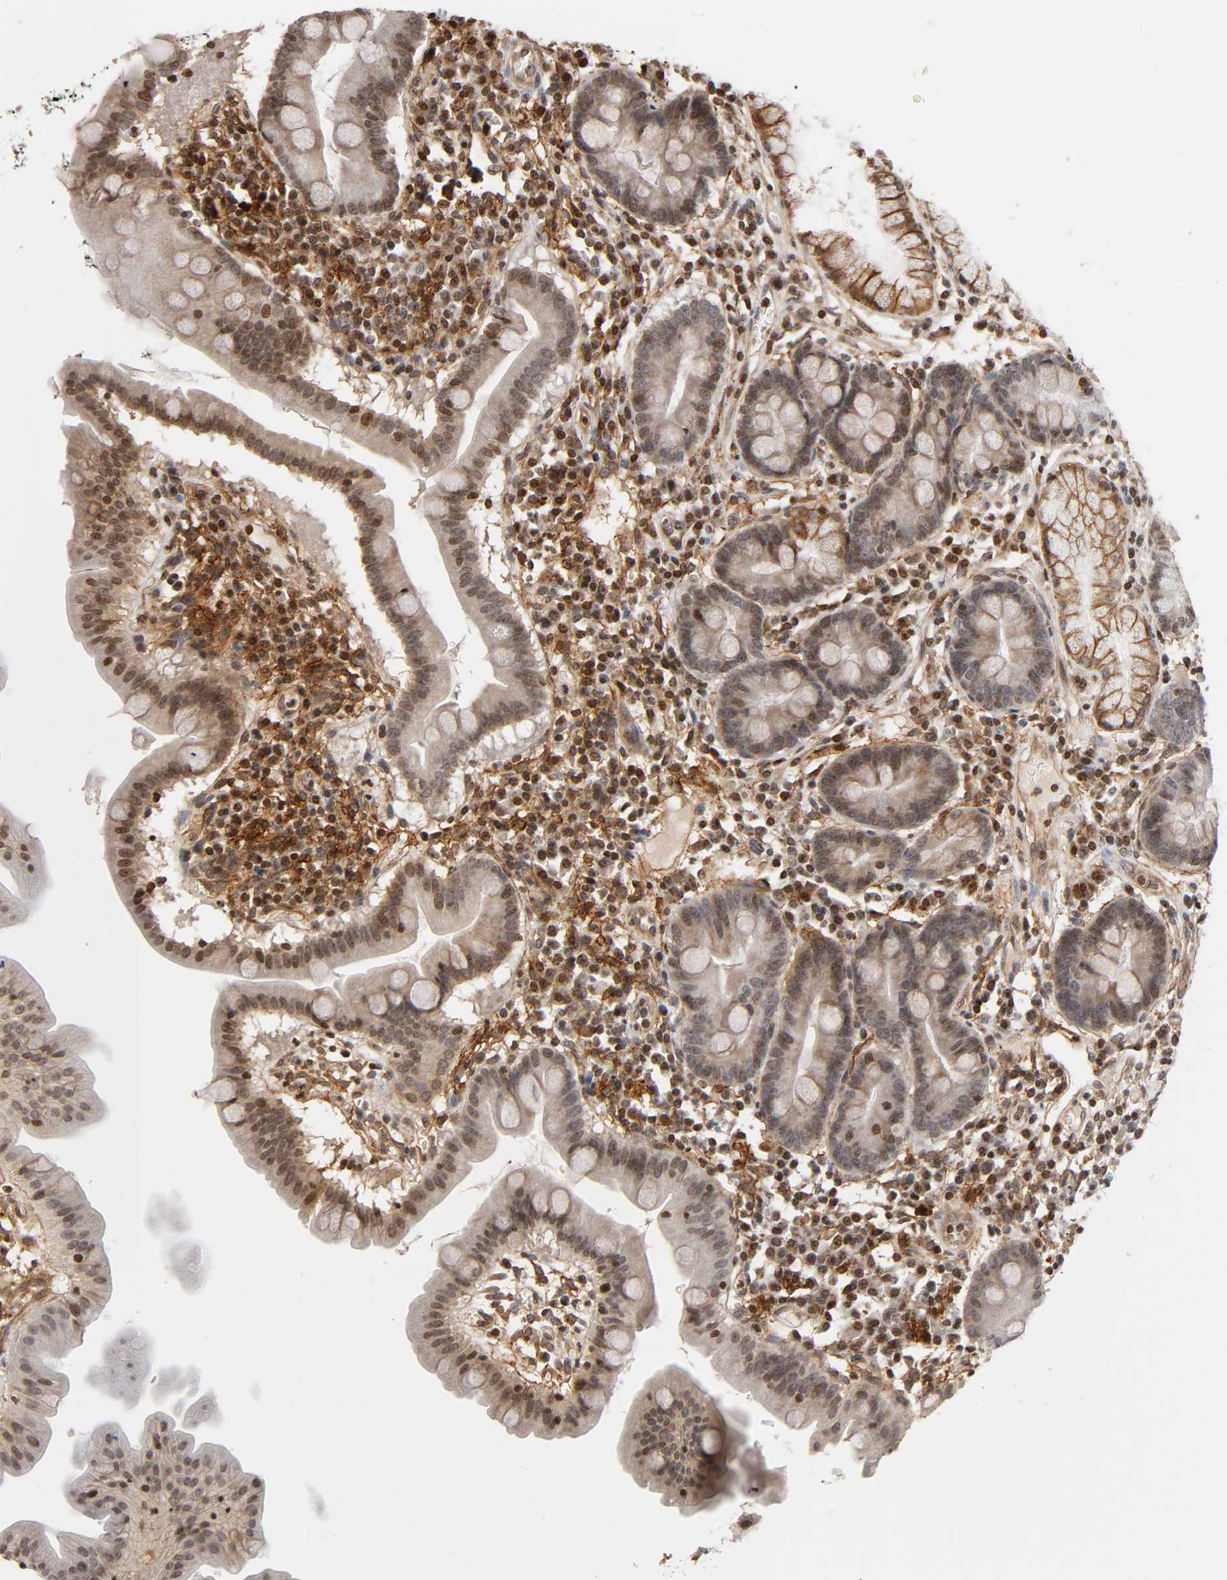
{"staining": {"intensity": "moderate", "quantity": "25%-75%", "location": "nuclear"}, "tissue": "duodenum", "cell_type": "Glandular cells", "image_type": "normal", "snomed": [{"axis": "morphology", "description": "Normal tissue, NOS"}, {"axis": "topography", "description": "Duodenum"}], "caption": "A brown stain shows moderate nuclear staining of a protein in glandular cells of normal human duodenum. Immunohistochemistry (ihc) stains the protein of interest in brown and the nuclei are stained blue.", "gene": "ITGAV", "patient": {"sex": "male", "age": 50}}